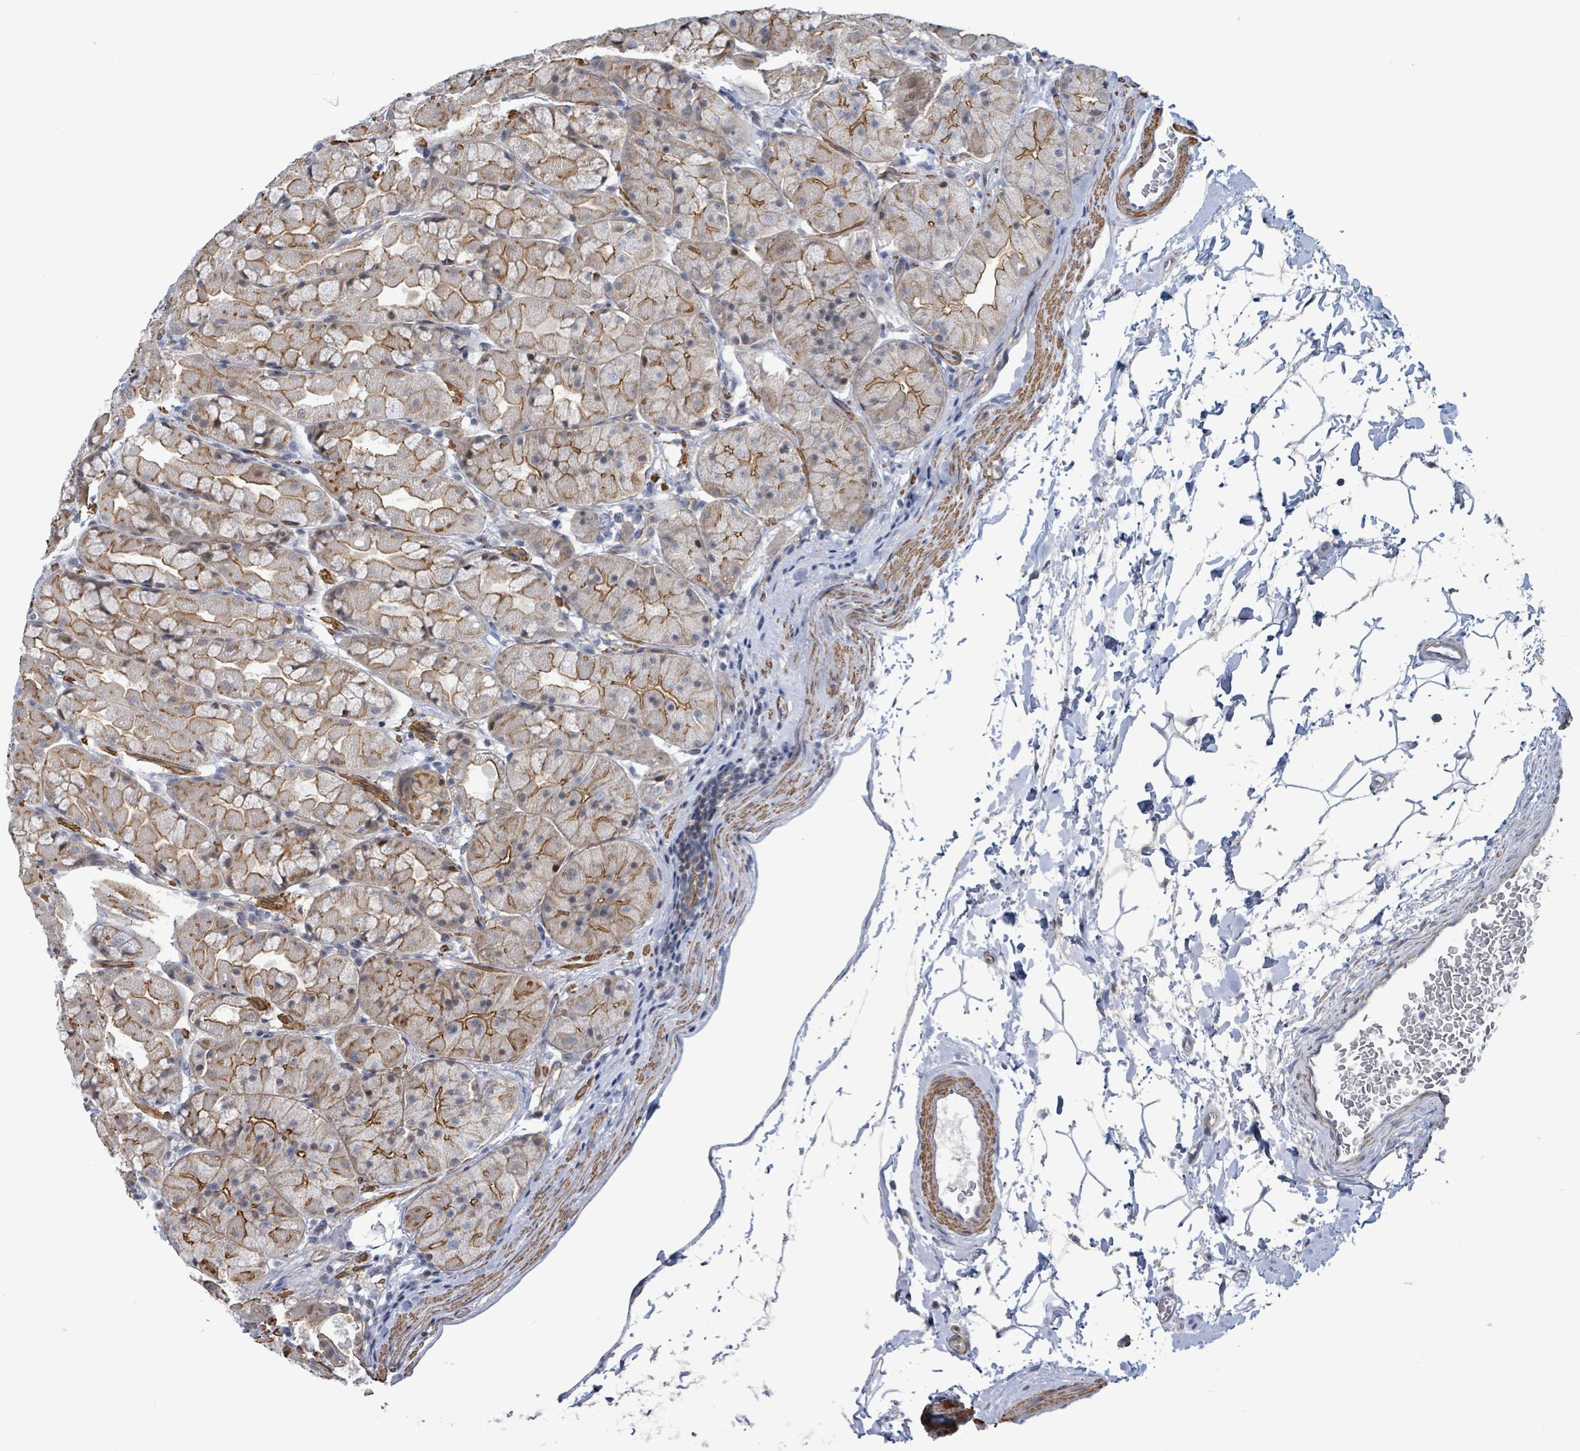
{"staining": {"intensity": "strong", "quantity": "25%-75%", "location": "cytoplasmic/membranous"}, "tissue": "stomach", "cell_type": "Glandular cells", "image_type": "normal", "snomed": [{"axis": "morphology", "description": "Normal tissue, NOS"}, {"axis": "topography", "description": "Stomach"}], "caption": "Strong cytoplasmic/membranous positivity is identified in about 25%-75% of glandular cells in unremarkable stomach. (DAB (3,3'-diaminobenzidine) IHC, brown staining for protein, blue staining for nuclei).", "gene": "DMRTC1B", "patient": {"sex": "male", "age": 57}}